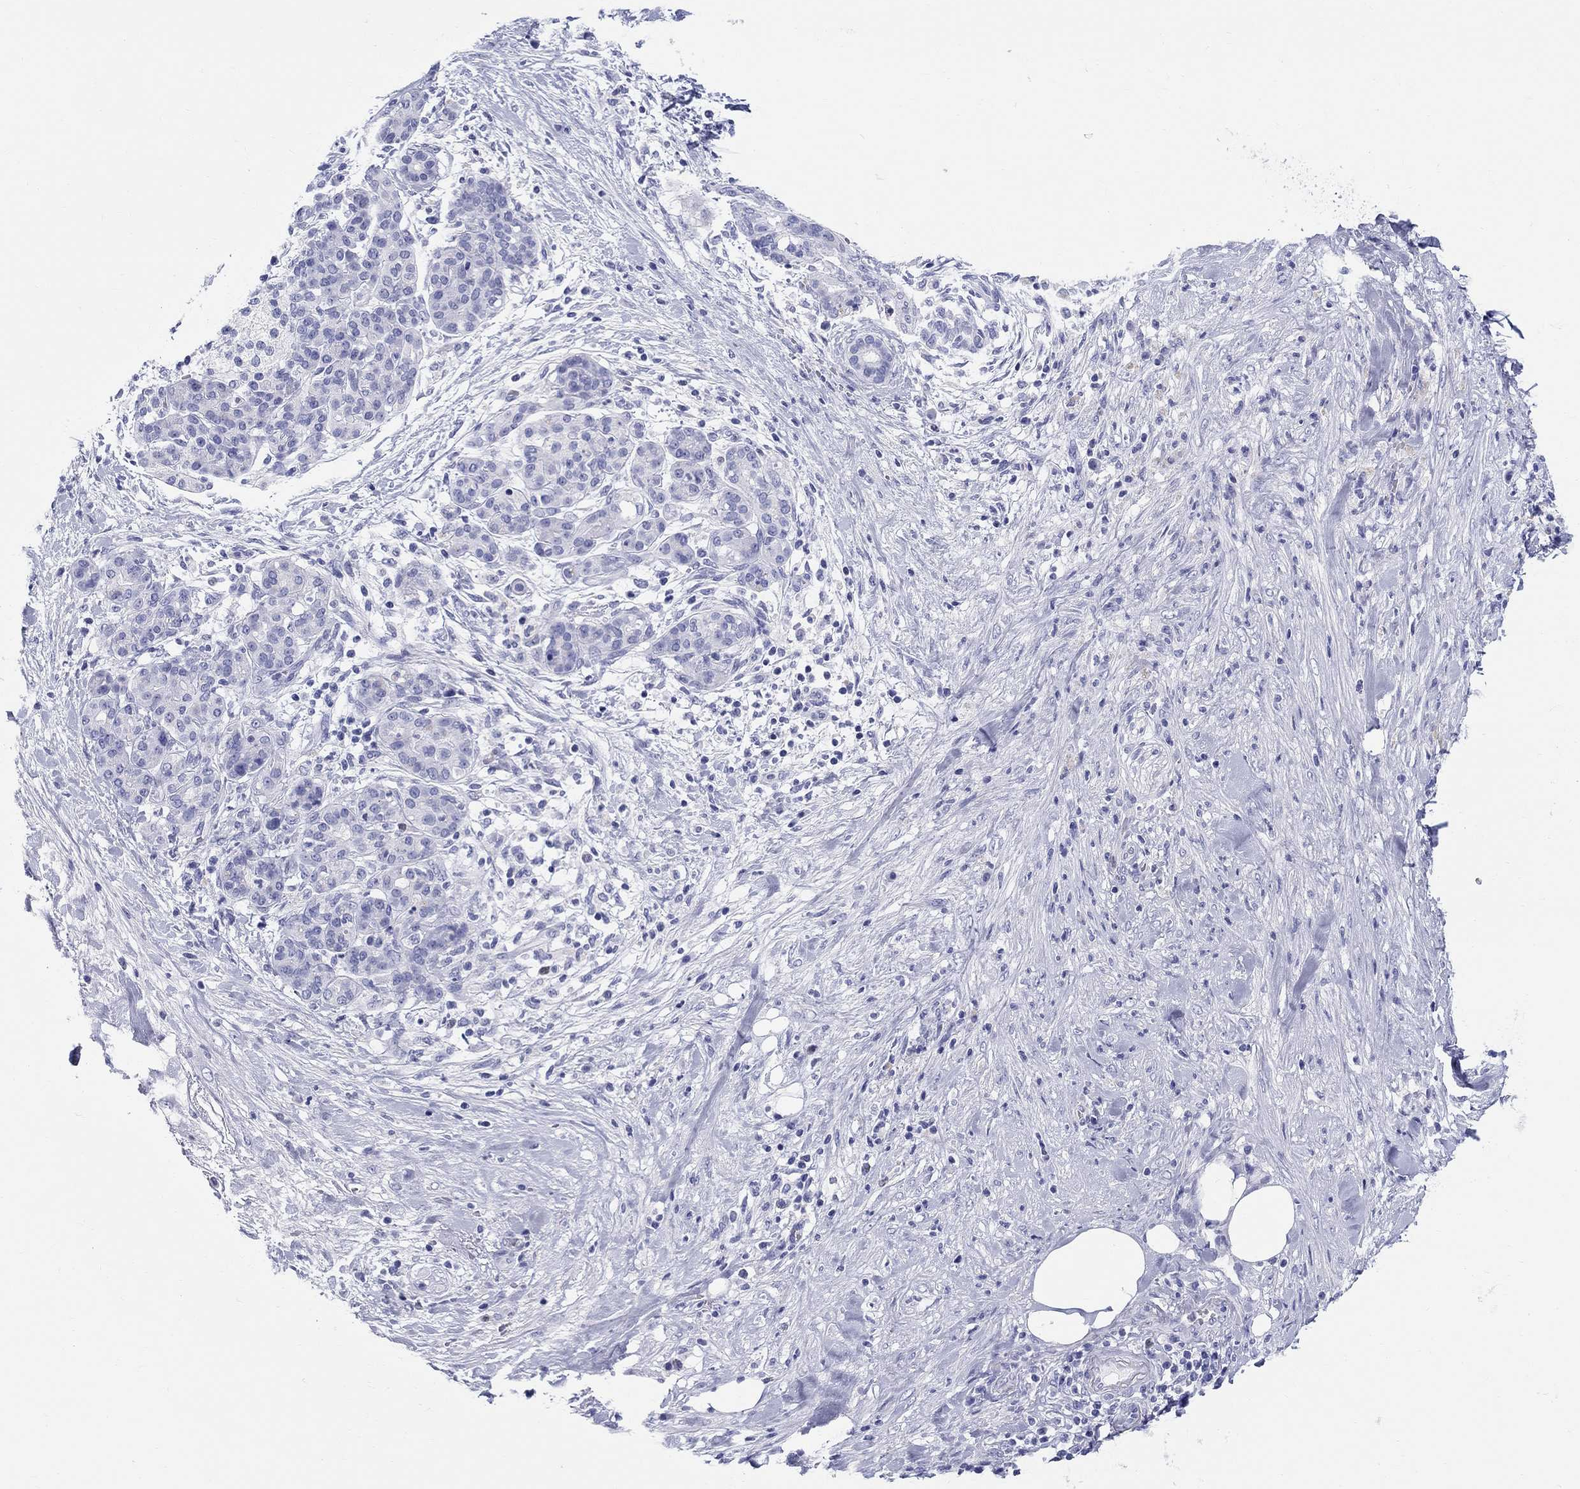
{"staining": {"intensity": "negative", "quantity": "none", "location": "none"}, "tissue": "pancreatic cancer", "cell_type": "Tumor cells", "image_type": "cancer", "snomed": [{"axis": "morphology", "description": "Adenocarcinoma, NOS"}, {"axis": "topography", "description": "Pancreas"}], "caption": "High magnification brightfield microscopy of pancreatic adenocarcinoma stained with DAB (3,3'-diaminobenzidine) (brown) and counterstained with hematoxylin (blue): tumor cells show no significant positivity.", "gene": "LAMP5", "patient": {"sex": "male", "age": 44}}